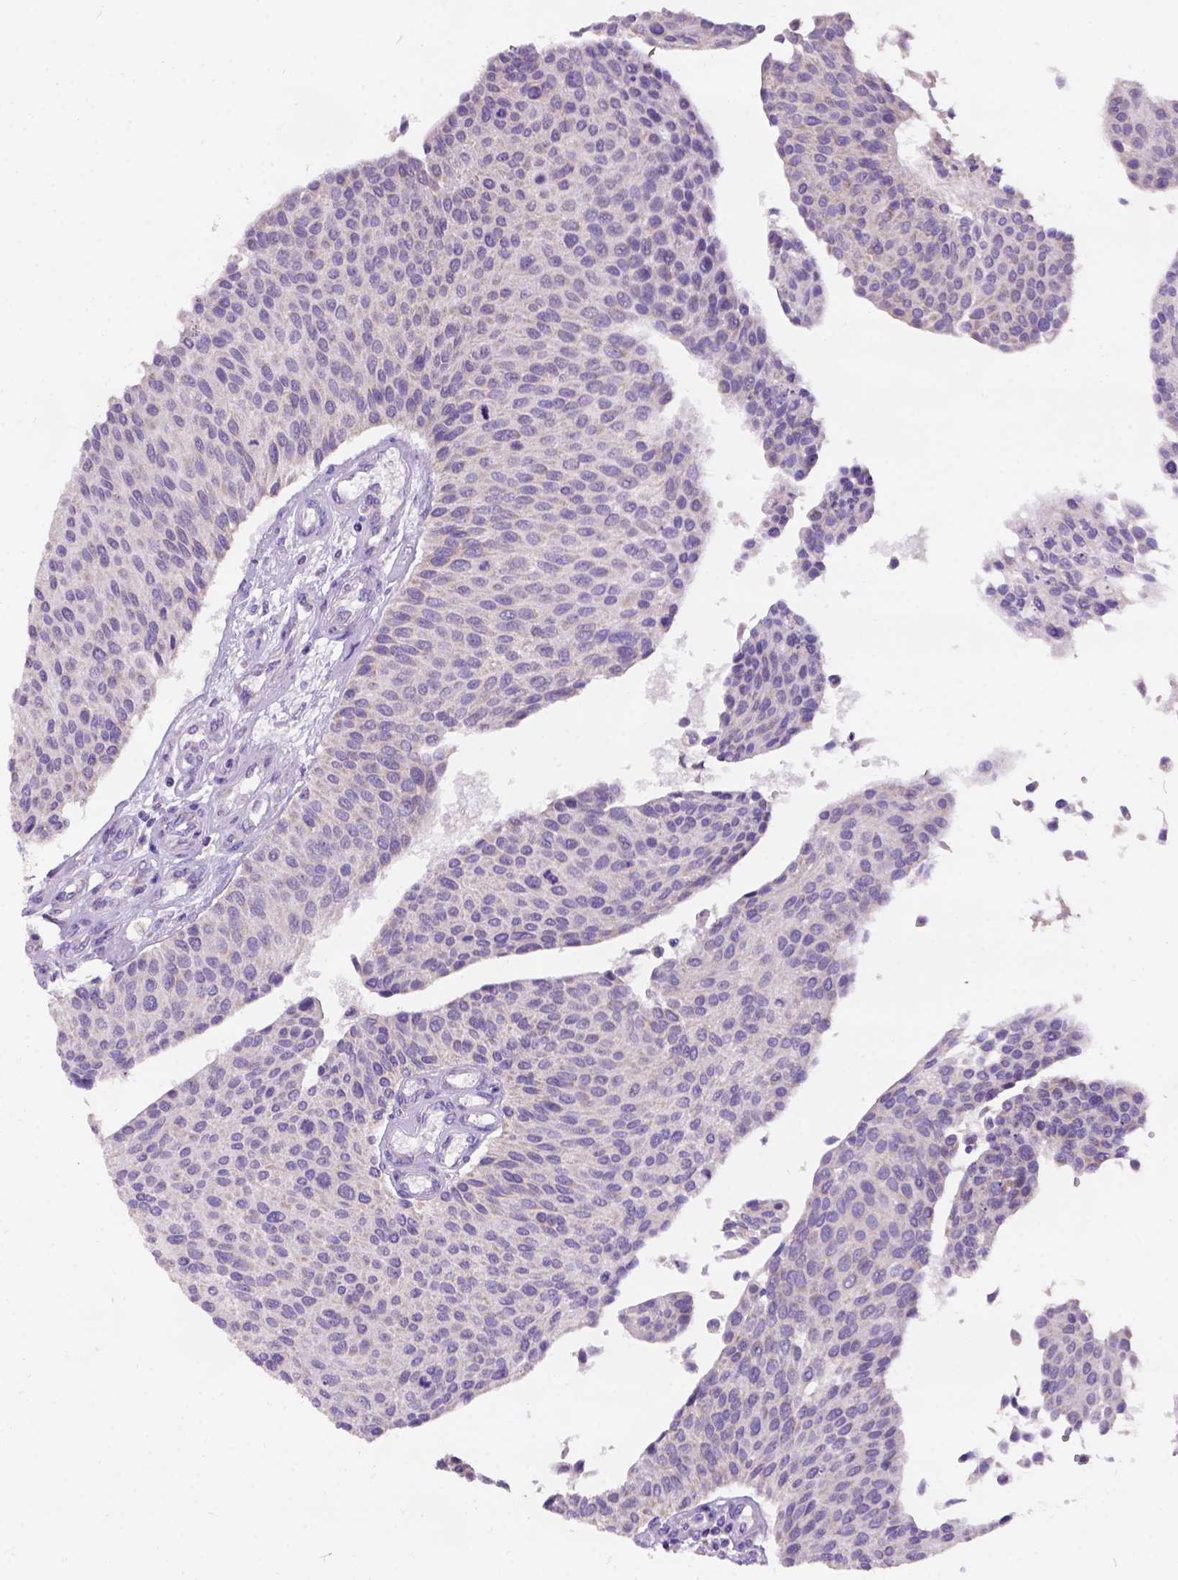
{"staining": {"intensity": "negative", "quantity": "none", "location": "none"}, "tissue": "urothelial cancer", "cell_type": "Tumor cells", "image_type": "cancer", "snomed": [{"axis": "morphology", "description": "Urothelial carcinoma, NOS"}, {"axis": "topography", "description": "Urinary bladder"}], "caption": "Immunohistochemistry (IHC) micrograph of human urothelial cancer stained for a protein (brown), which demonstrates no positivity in tumor cells.", "gene": "L2HGDH", "patient": {"sex": "male", "age": 55}}